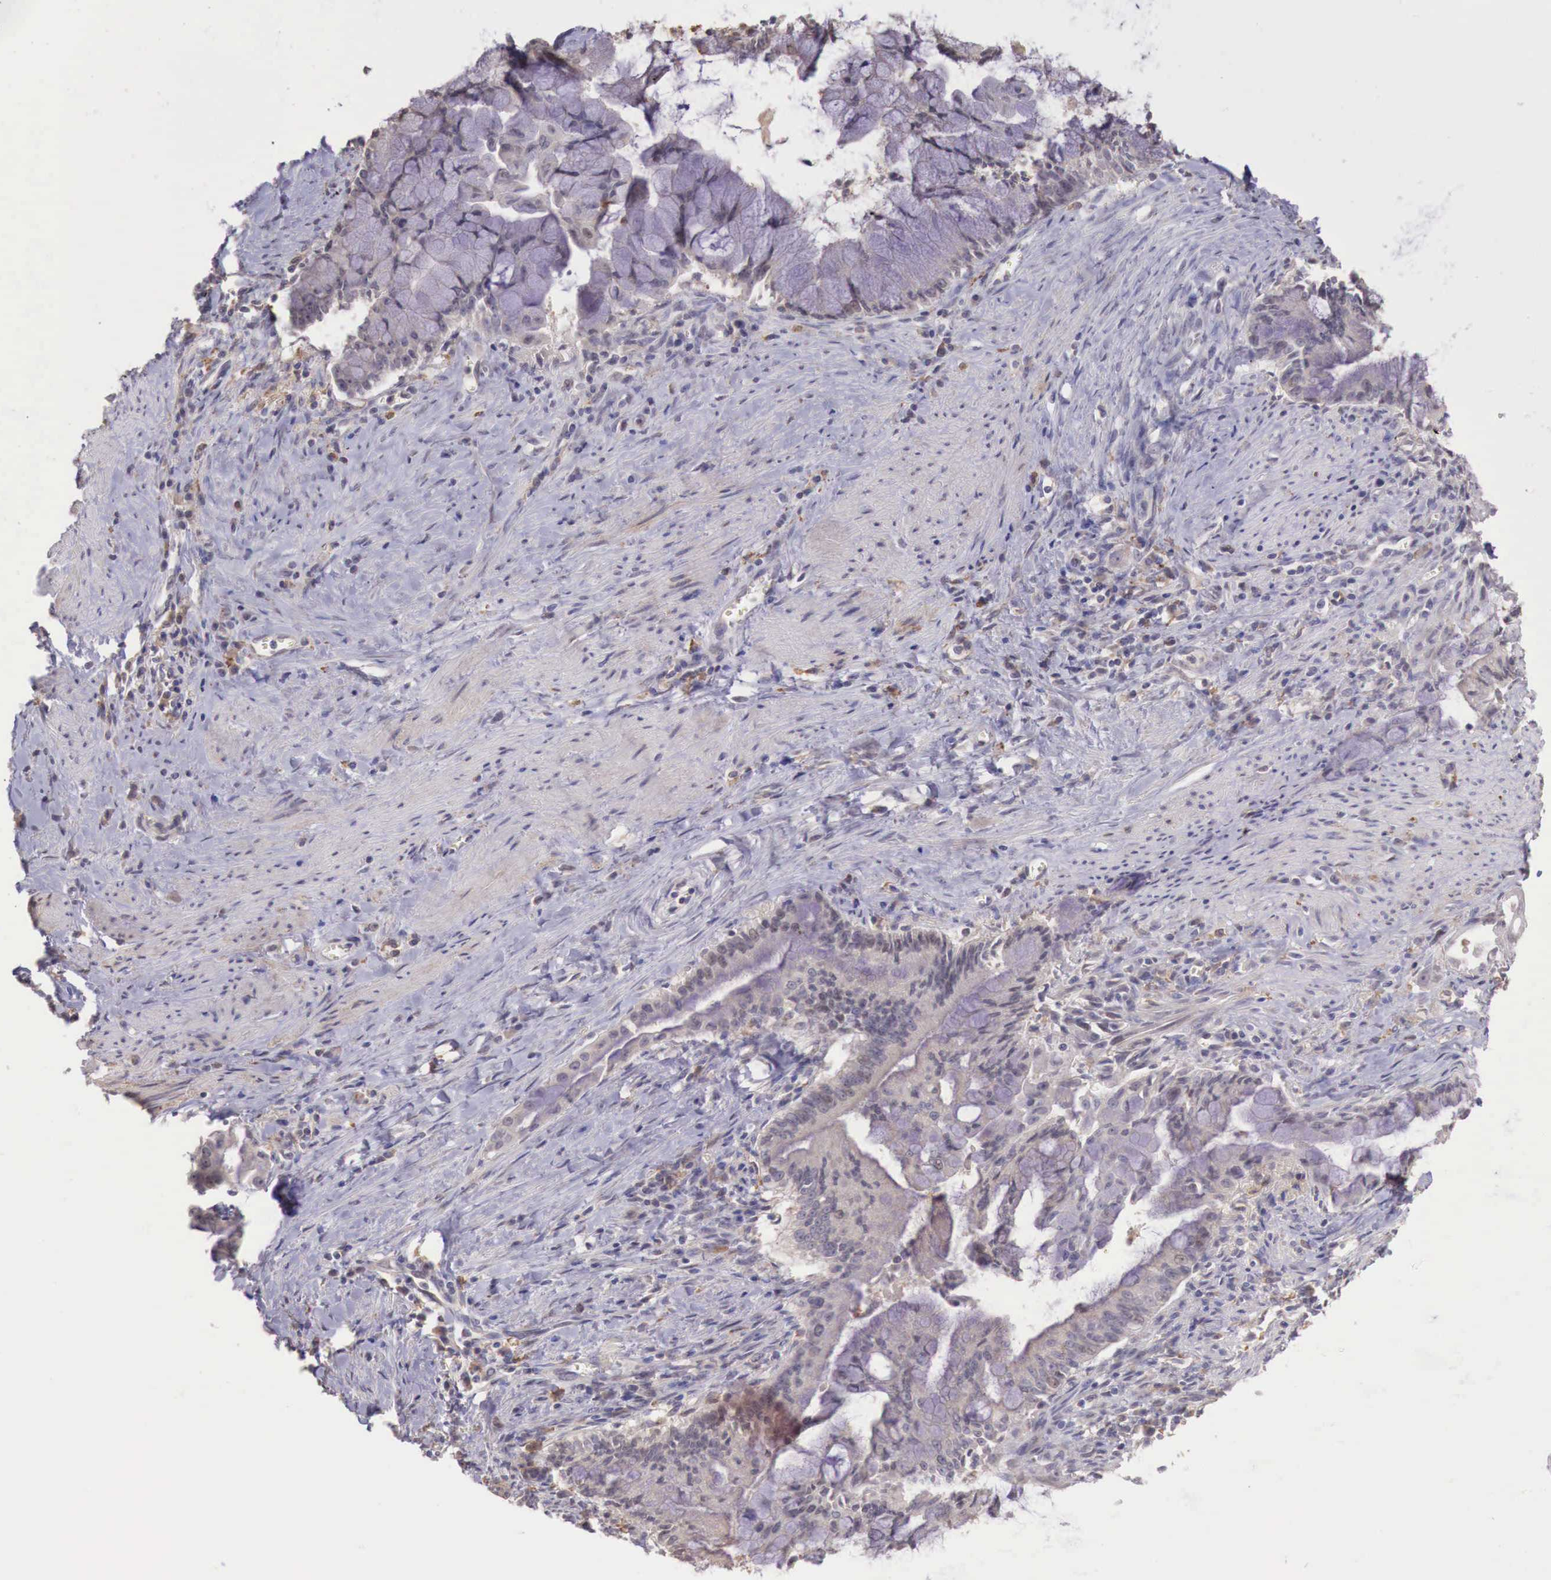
{"staining": {"intensity": "weak", "quantity": "25%-75%", "location": "cytoplasmic/membranous"}, "tissue": "pancreatic cancer", "cell_type": "Tumor cells", "image_type": "cancer", "snomed": [{"axis": "morphology", "description": "Adenocarcinoma, NOS"}, {"axis": "topography", "description": "Pancreas"}], "caption": "The micrograph demonstrates immunohistochemical staining of adenocarcinoma (pancreatic). There is weak cytoplasmic/membranous expression is seen in about 25%-75% of tumor cells.", "gene": "CHRDL1", "patient": {"sex": "male", "age": 59}}